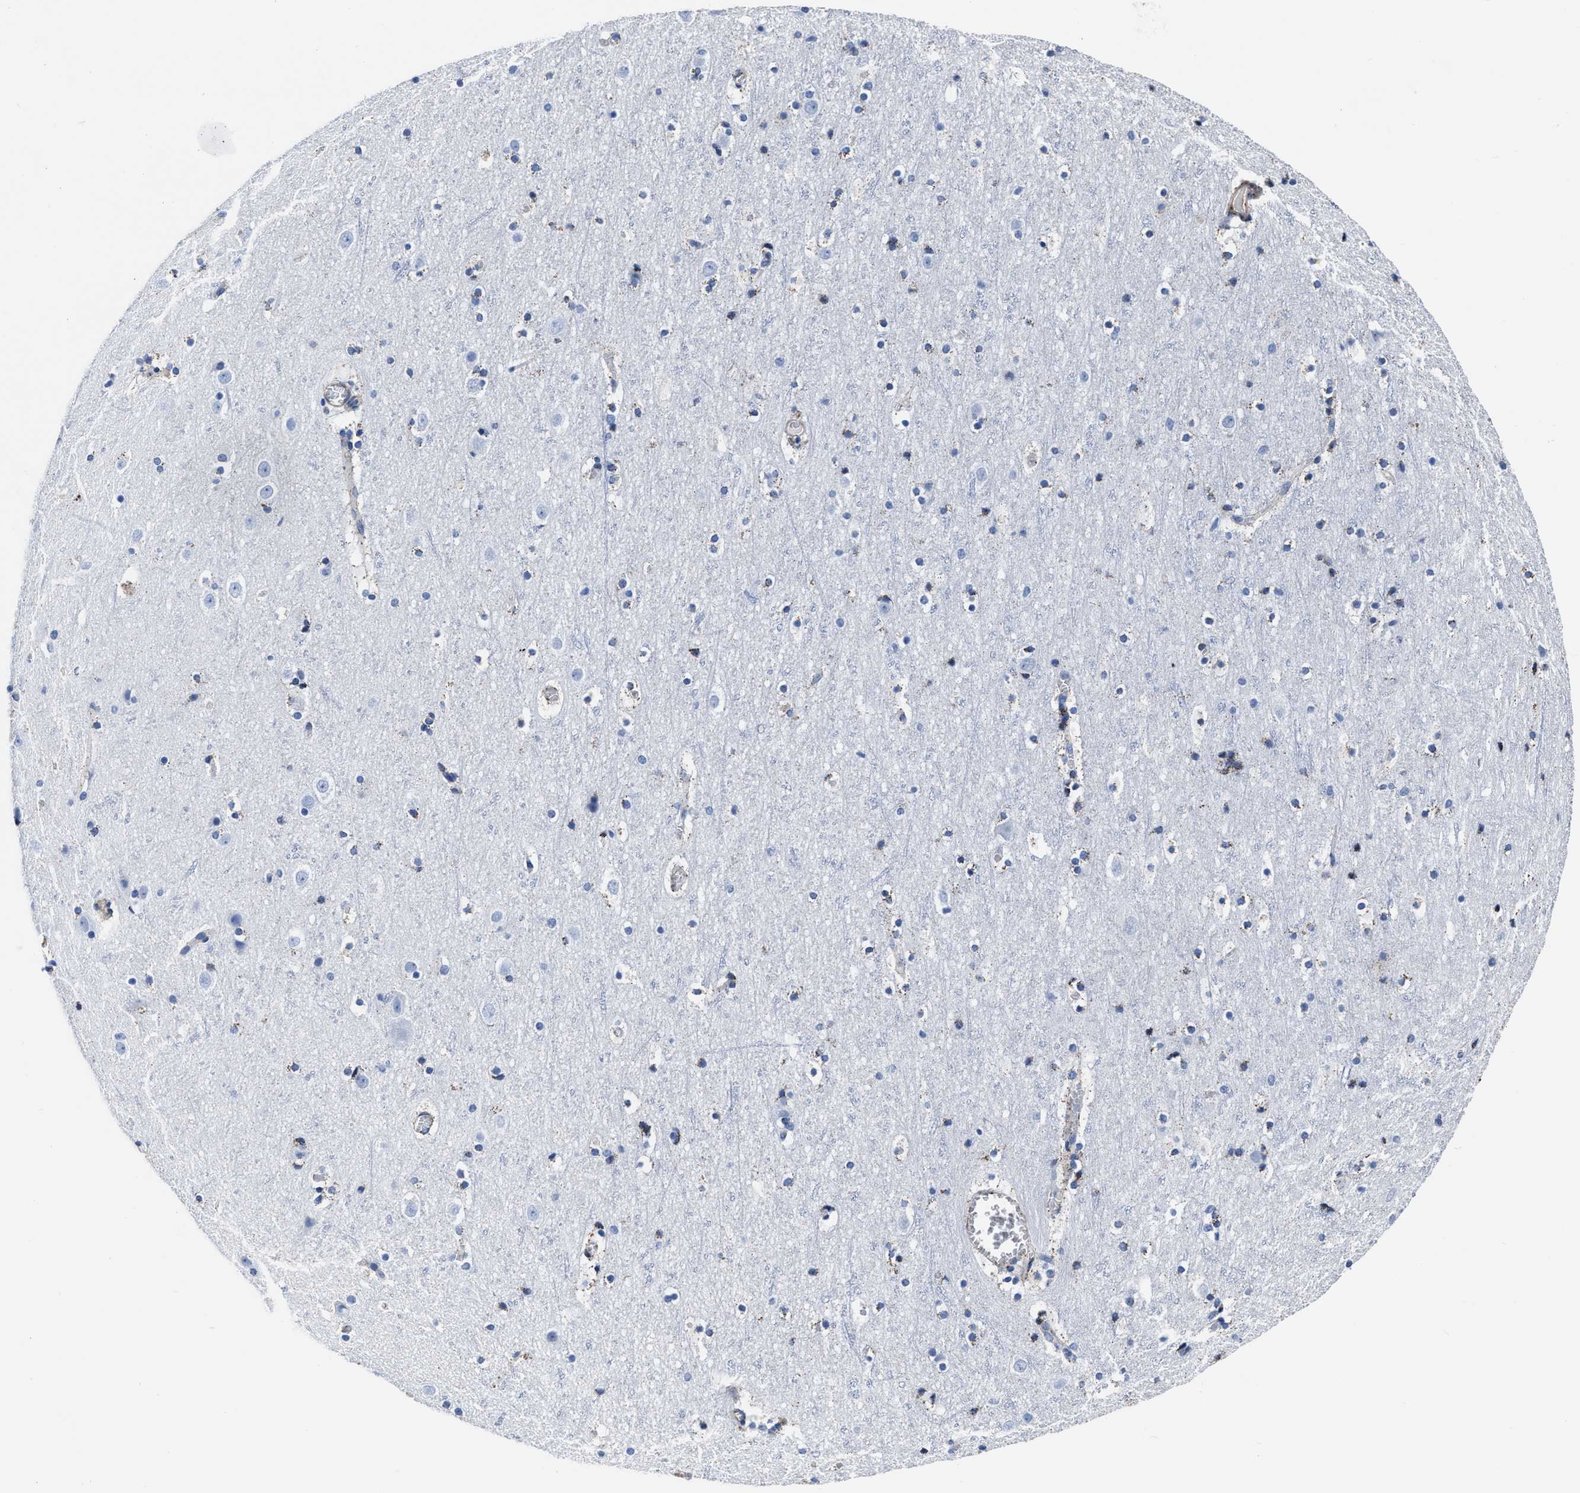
{"staining": {"intensity": "negative", "quantity": "none", "location": "none"}, "tissue": "cerebral cortex", "cell_type": "Endothelial cells", "image_type": "normal", "snomed": [{"axis": "morphology", "description": "Normal tissue, NOS"}, {"axis": "topography", "description": "Cerebral cortex"}], "caption": "DAB immunohistochemical staining of unremarkable cerebral cortex shows no significant staining in endothelial cells. Nuclei are stained in blue.", "gene": "KCNMB3", "patient": {"sex": "male", "age": 45}}